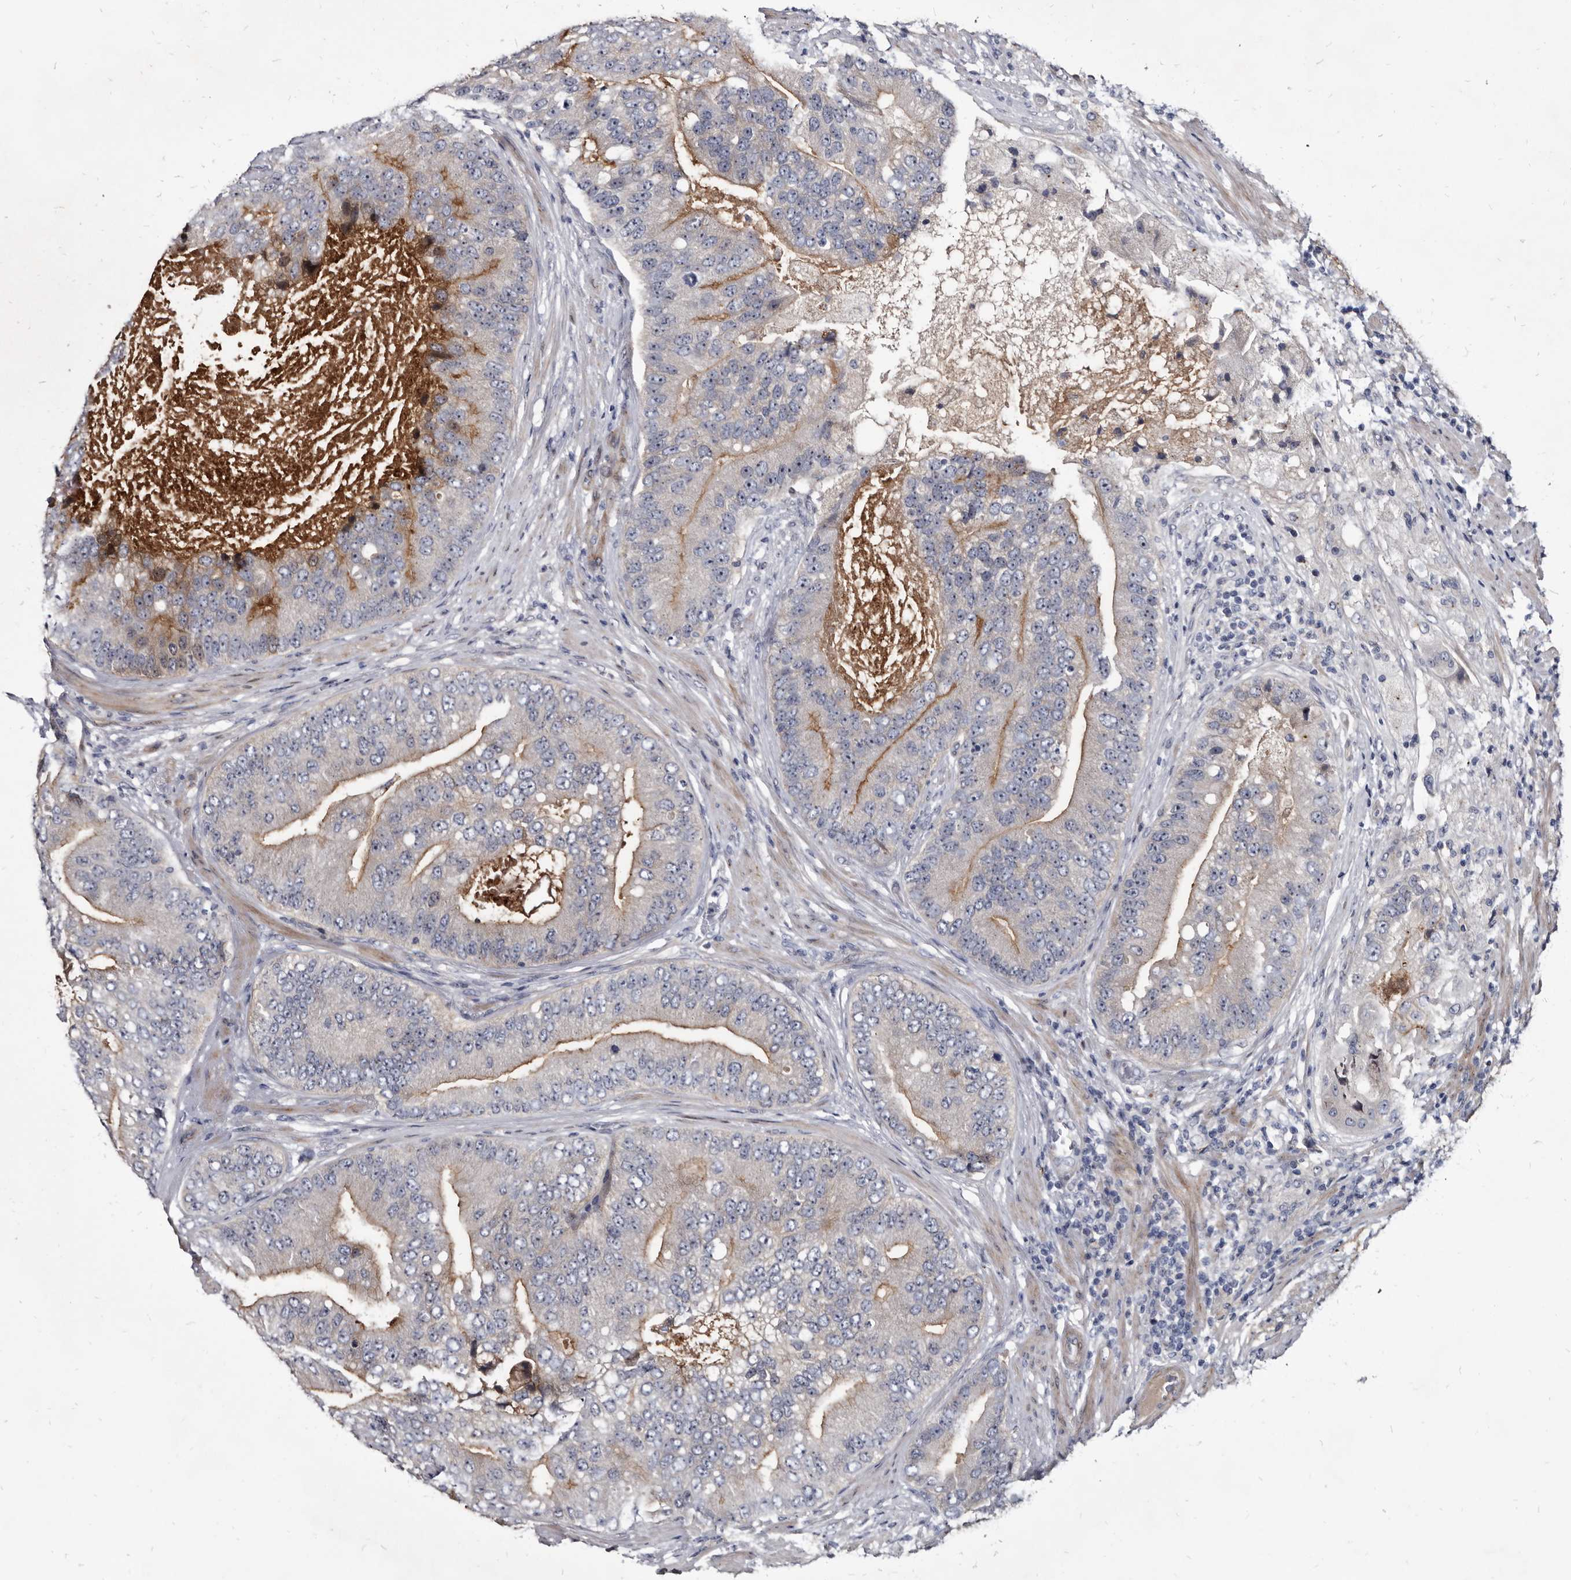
{"staining": {"intensity": "moderate", "quantity": "25%-75%", "location": "cytoplasmic/membranous"}, "tissue": "prostate cancer", "cell_type": "Tumor cells", "image_type": "cancer", "snomed": [{"axis": "morphology", "description": "Adenocarcinoma, High grade"}, {"axis": "topography", "description": "Prostate"}], "caption": "Protein staining by immunohistochemistry (IHC) shows moderate cytoplasmic/membranous expression in about 25%-75% of tumor cells in adenocarcinoma (high-grade) (prostate).", "gene": "PRSS8", "patient": {"sex": "male", "age": 70}}